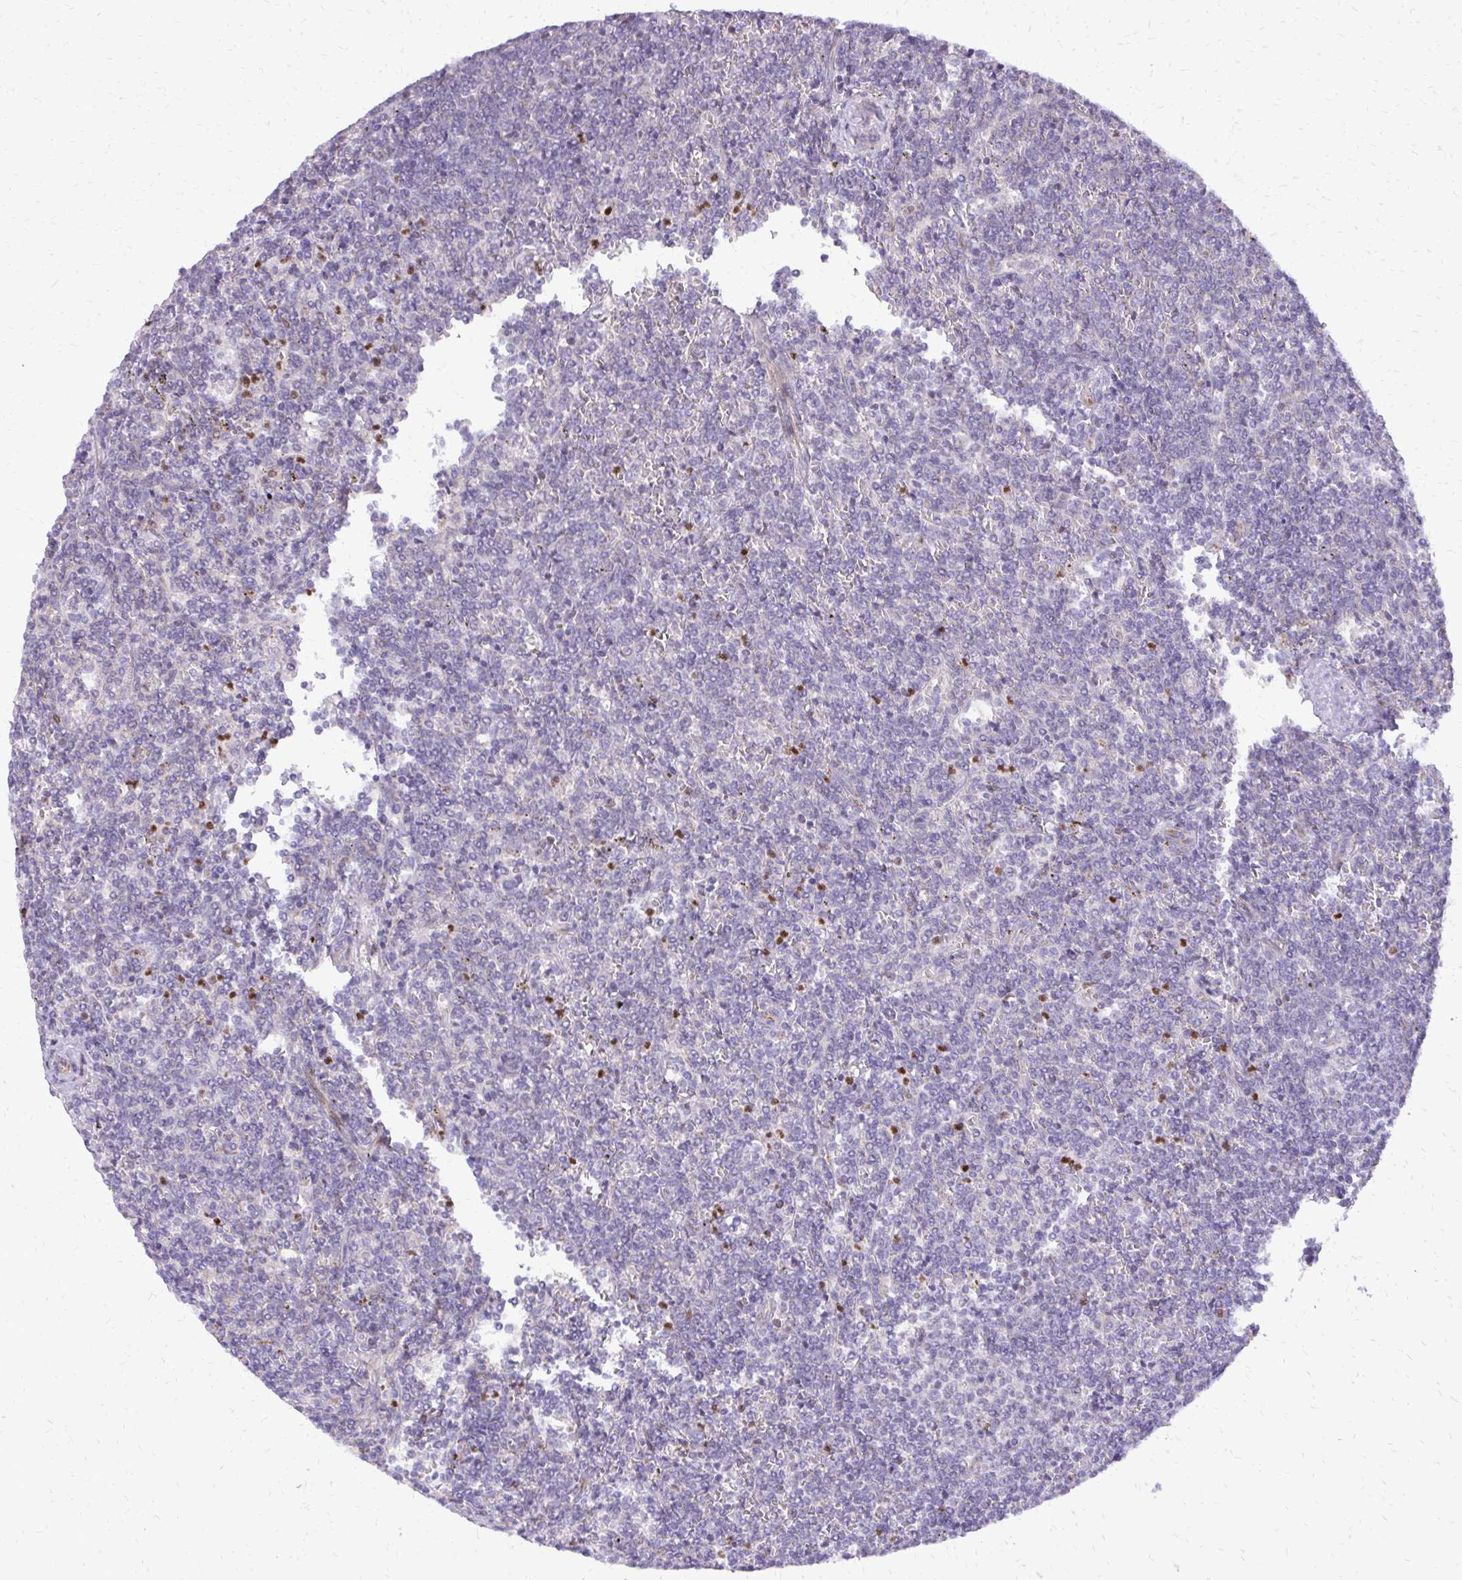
{"staining": {"intensity": "negative", "quantity": "none", "location": "none"}, "tissue": "lymphoma", "cell_type": "Tumor cells", "image_type": "cancer", "snomed": [{"axis": "morphology", "description": "Malignant lymphoma, non-Hodgkin's type, Low grade"}, {"axis": "topography", "description": "Spleen"}], "caption": "Immunohistochemistry photomicrograph of lymphoma stained for a protein (brown), which reveals no positivity in tumor cells.", "gene": "ABCC3", "patient": {"sex": "male", "age": 78}}